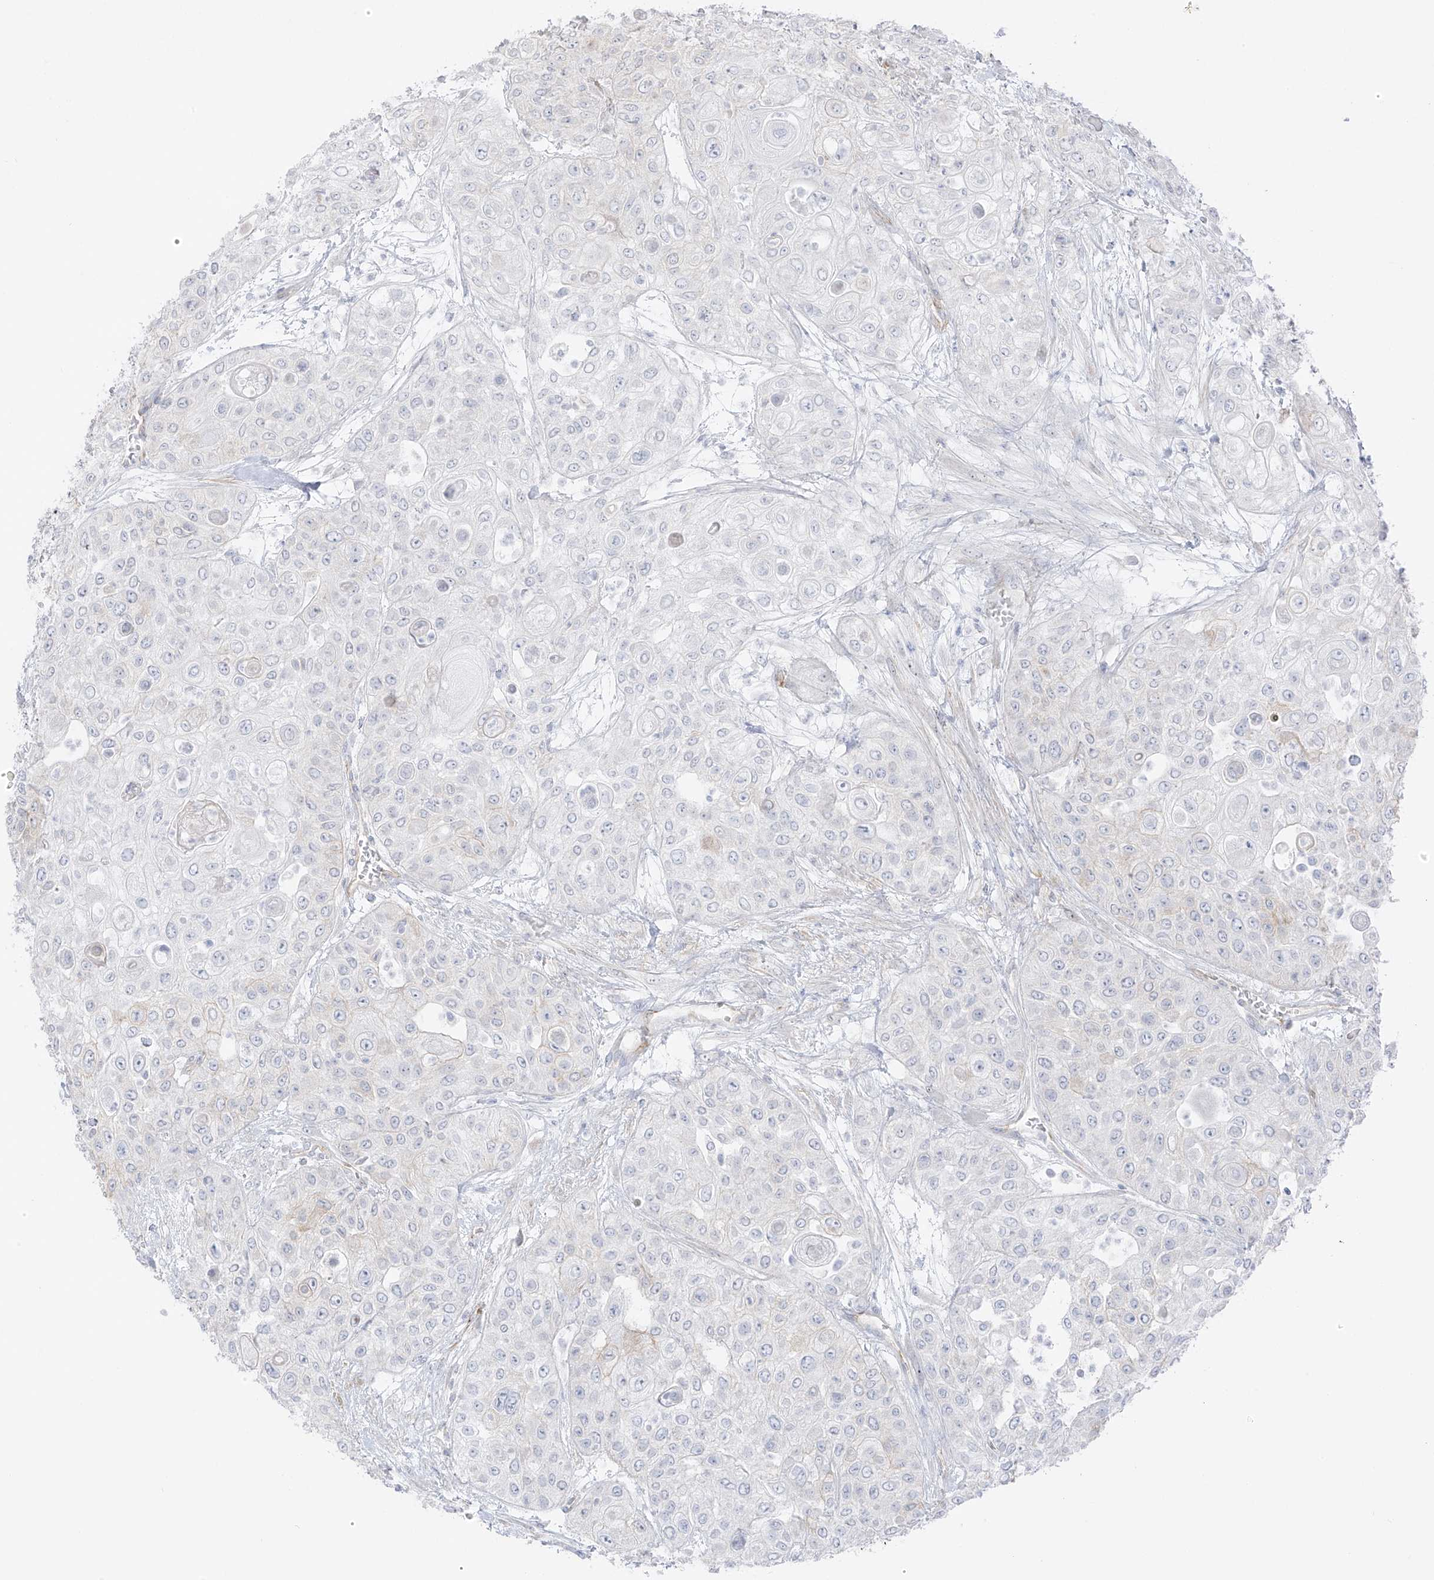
{"staining": {"intensity": "negative", "quantity": "none", "location": "none"}, "tissue": "urothelial cancer", "cell_type": "Tumor cells", "image_type": "cancer", "snomed": [{"axis": "morphology", "description": "Urothelial carcinoma, High grade"}, {"axis": "topography", "description": "Urinary bladder"}], "caption": "The micrograph demonstrates no significant positivity in tumor cells of urothelial carcinoma (high-grade). Brightfield microscopy of IHC stained with DAB (brown) and hematoxylin (blue), captured at high magnification.", "gene": "C11orf87", "patient": {"sex": "female", "age": 79}}